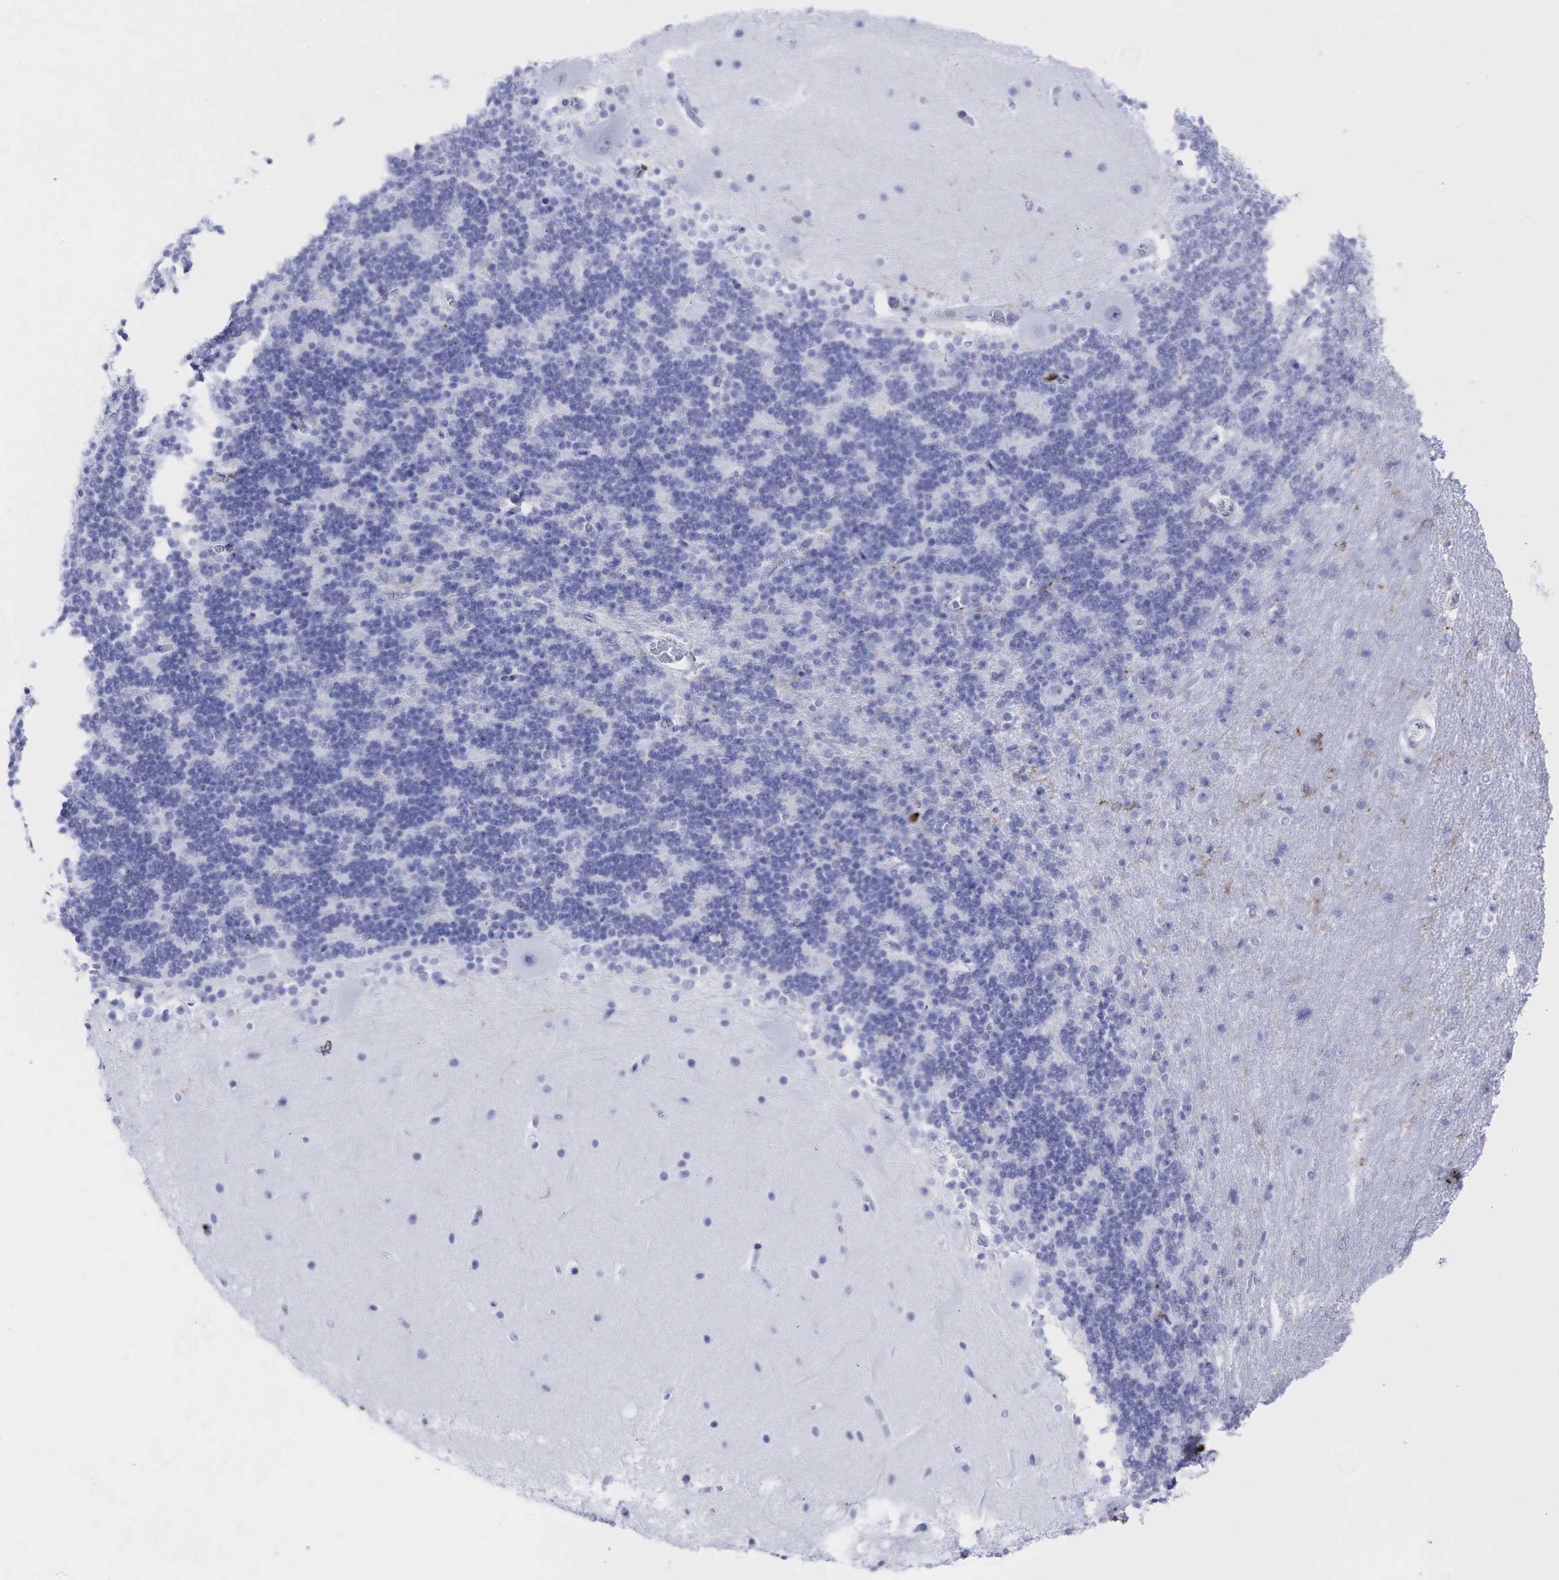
{"staining": {"intensity": "negative", "quantity": "none", "location": "none"}, "tissue": "cerebellum", "cell_type": "Cells in granular layer", "image_type": "normal", "snomed": [{"axis": "morphology", "description": "Normal tissue, NOS"}, {"axis": "topography", "description": "Cerebellum"}], "caption": "Cells in granular layer are negative for protein expression in benign human cerebellum. (IHC, brightfield microscopy, high magnification).", "gene": "PTPRC", "patient": {"sex": "female", "age": 54}}